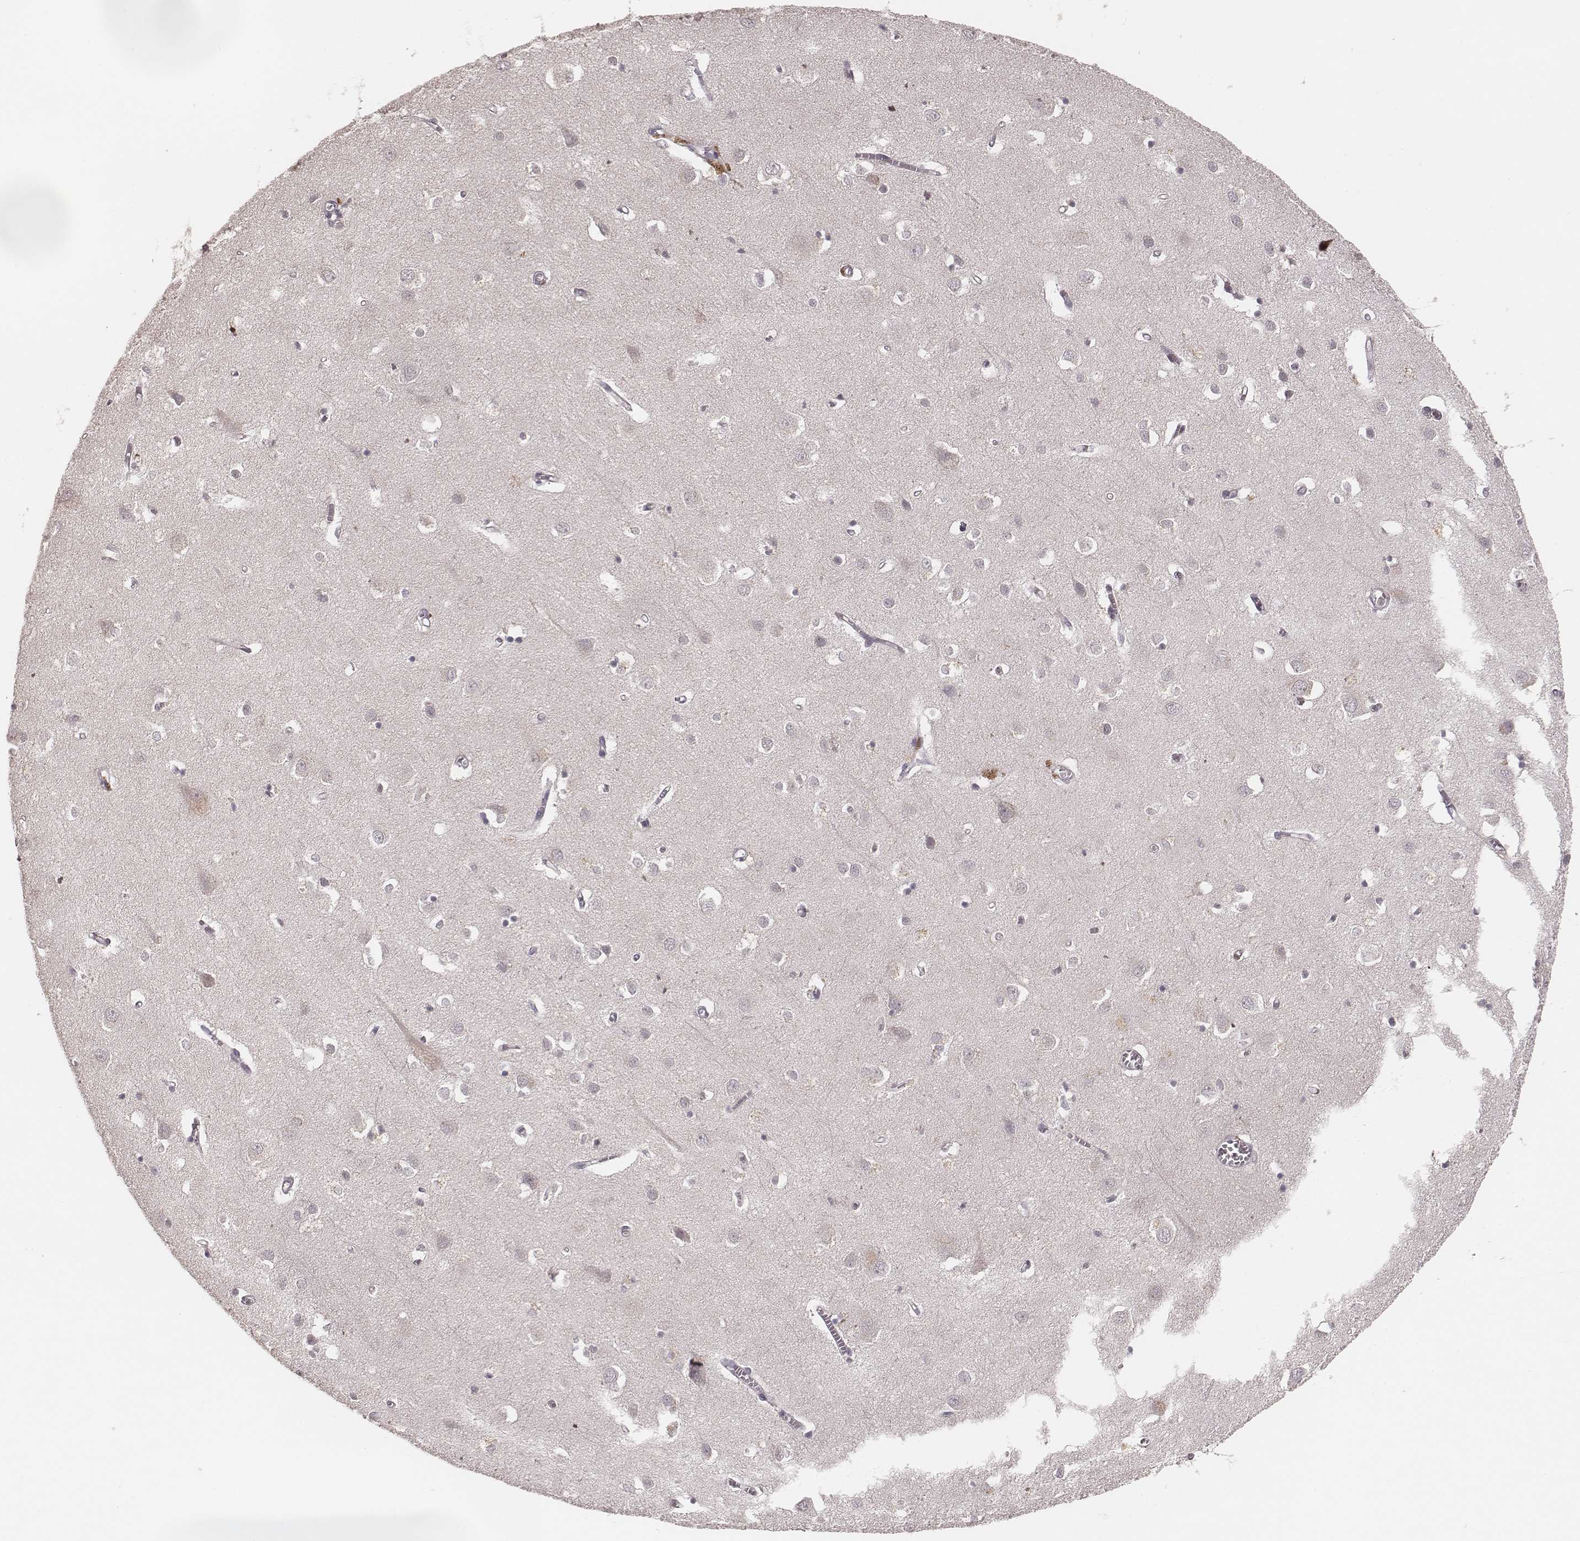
{"staining": {"intensity": "negative", "quantity": "none", "location": "none"}, "tissue": "cerebral cortex", "cell_type": "Endothelial cells", "image_type": "normal", "snomed": [{"axis": "morphology", "description": "Normal tissue, NOS"}, {"axis": "topography", "description": "Cerebral cortex"}], "caption": "Immunohistochemistry (IHC) image of benign cerebral cortex: human cerebral cortex stained with DAB shows no significant protein expression in endothelial cells. (Brightfield microscopy of DAB IHC at high magnification).", "gene": "LY6K", "patient": {"sex": "male", "age": 70}}